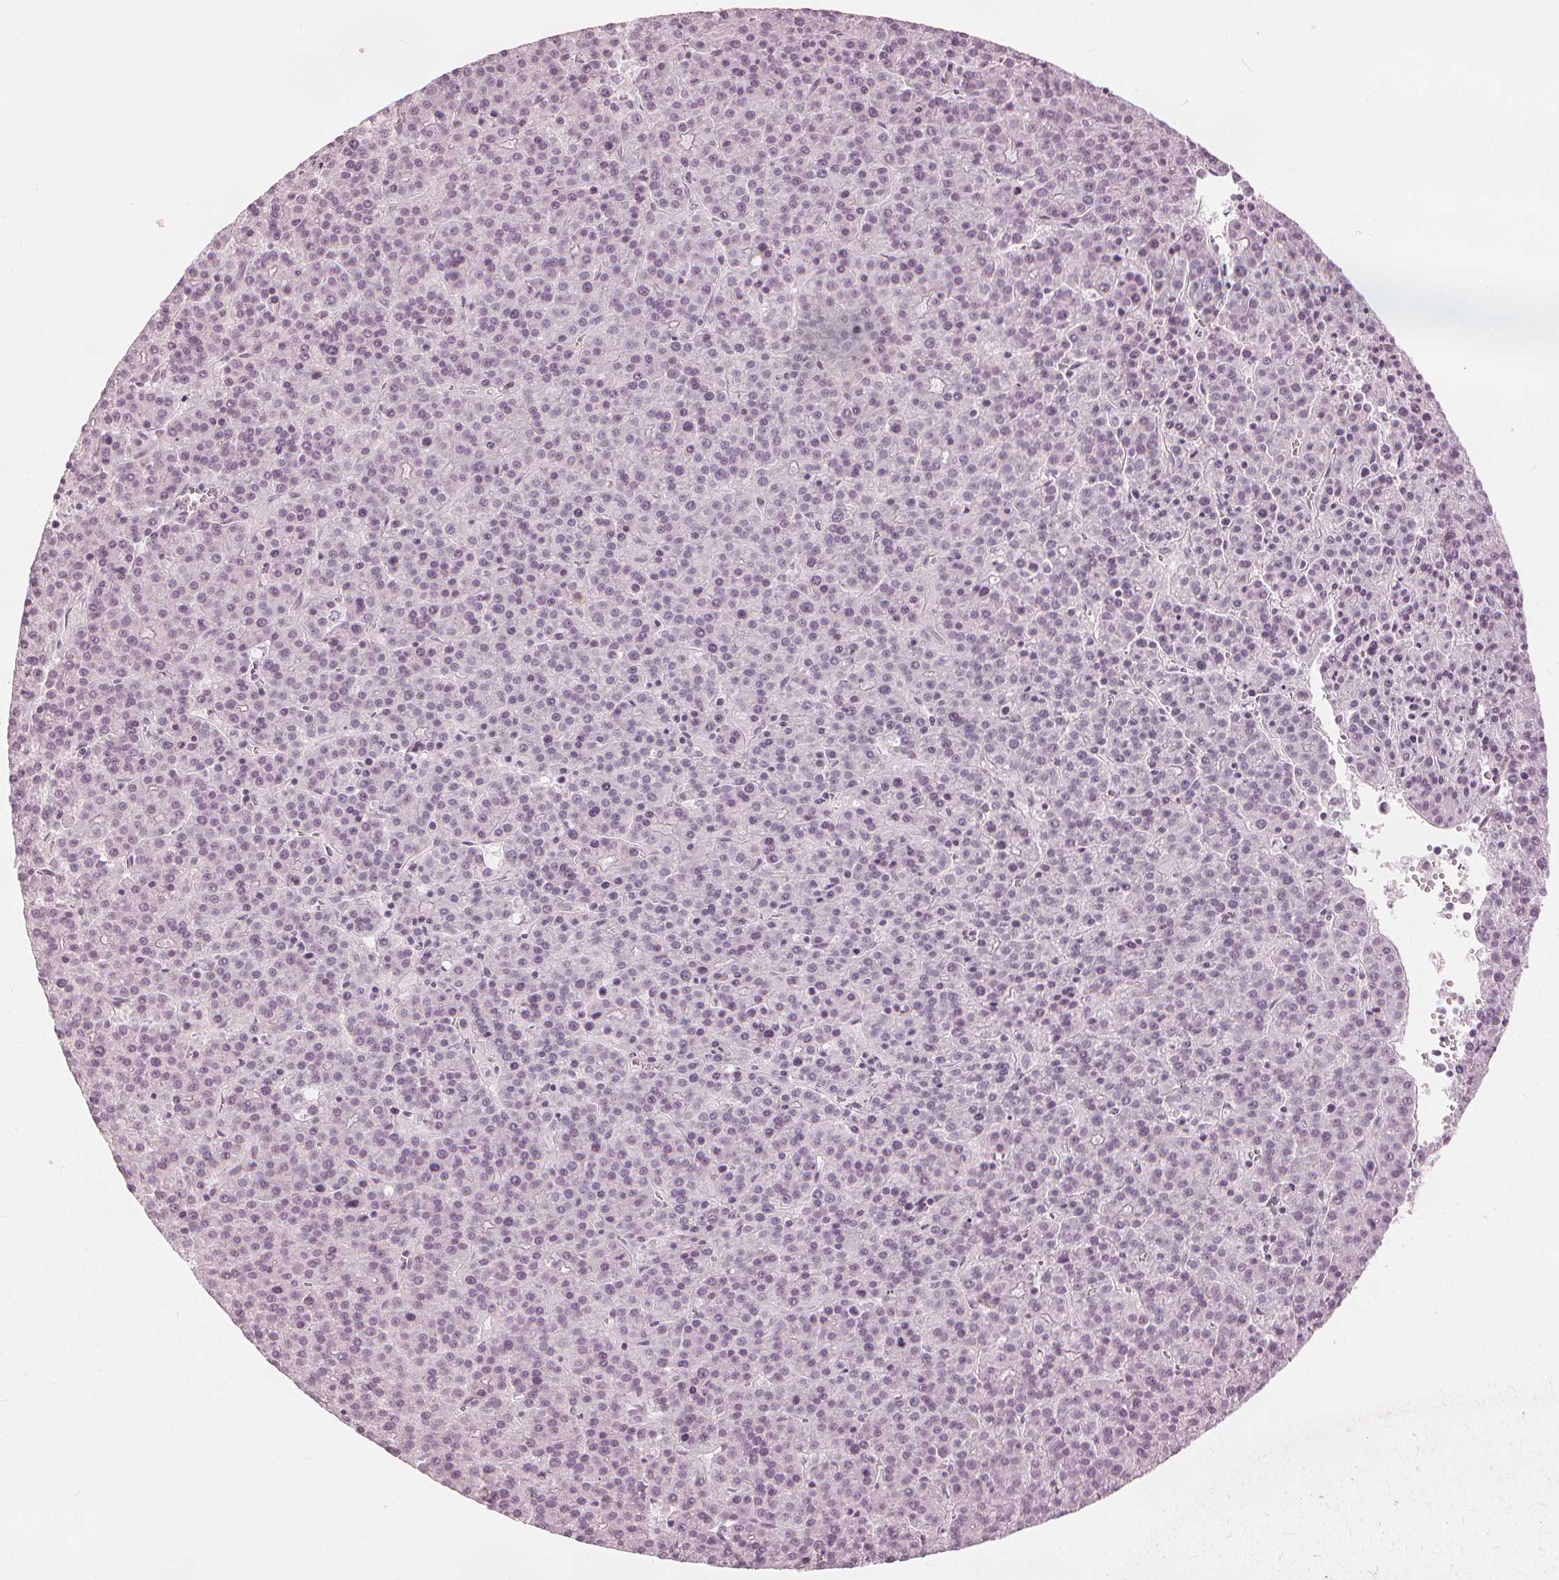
{"staining": {"intensity": "negative", "quantity": "none", "location": "none"}, "tissue": "liver cancer", "cell_type": "Tumor cells", "image_type": "cancer", "snomed": [{"axis": "morphology", "description": "Carcinoma, Hepatocellular, NOS"}, {"axis": "topography", "description": "Liver"}], "caption": "Liver hepatocellular carcinoma was stained to show a protein in brown. There is no significant staining in tumor cells.", "gene": "PAEP", "patient": {"sex": "female", "age": 58}}